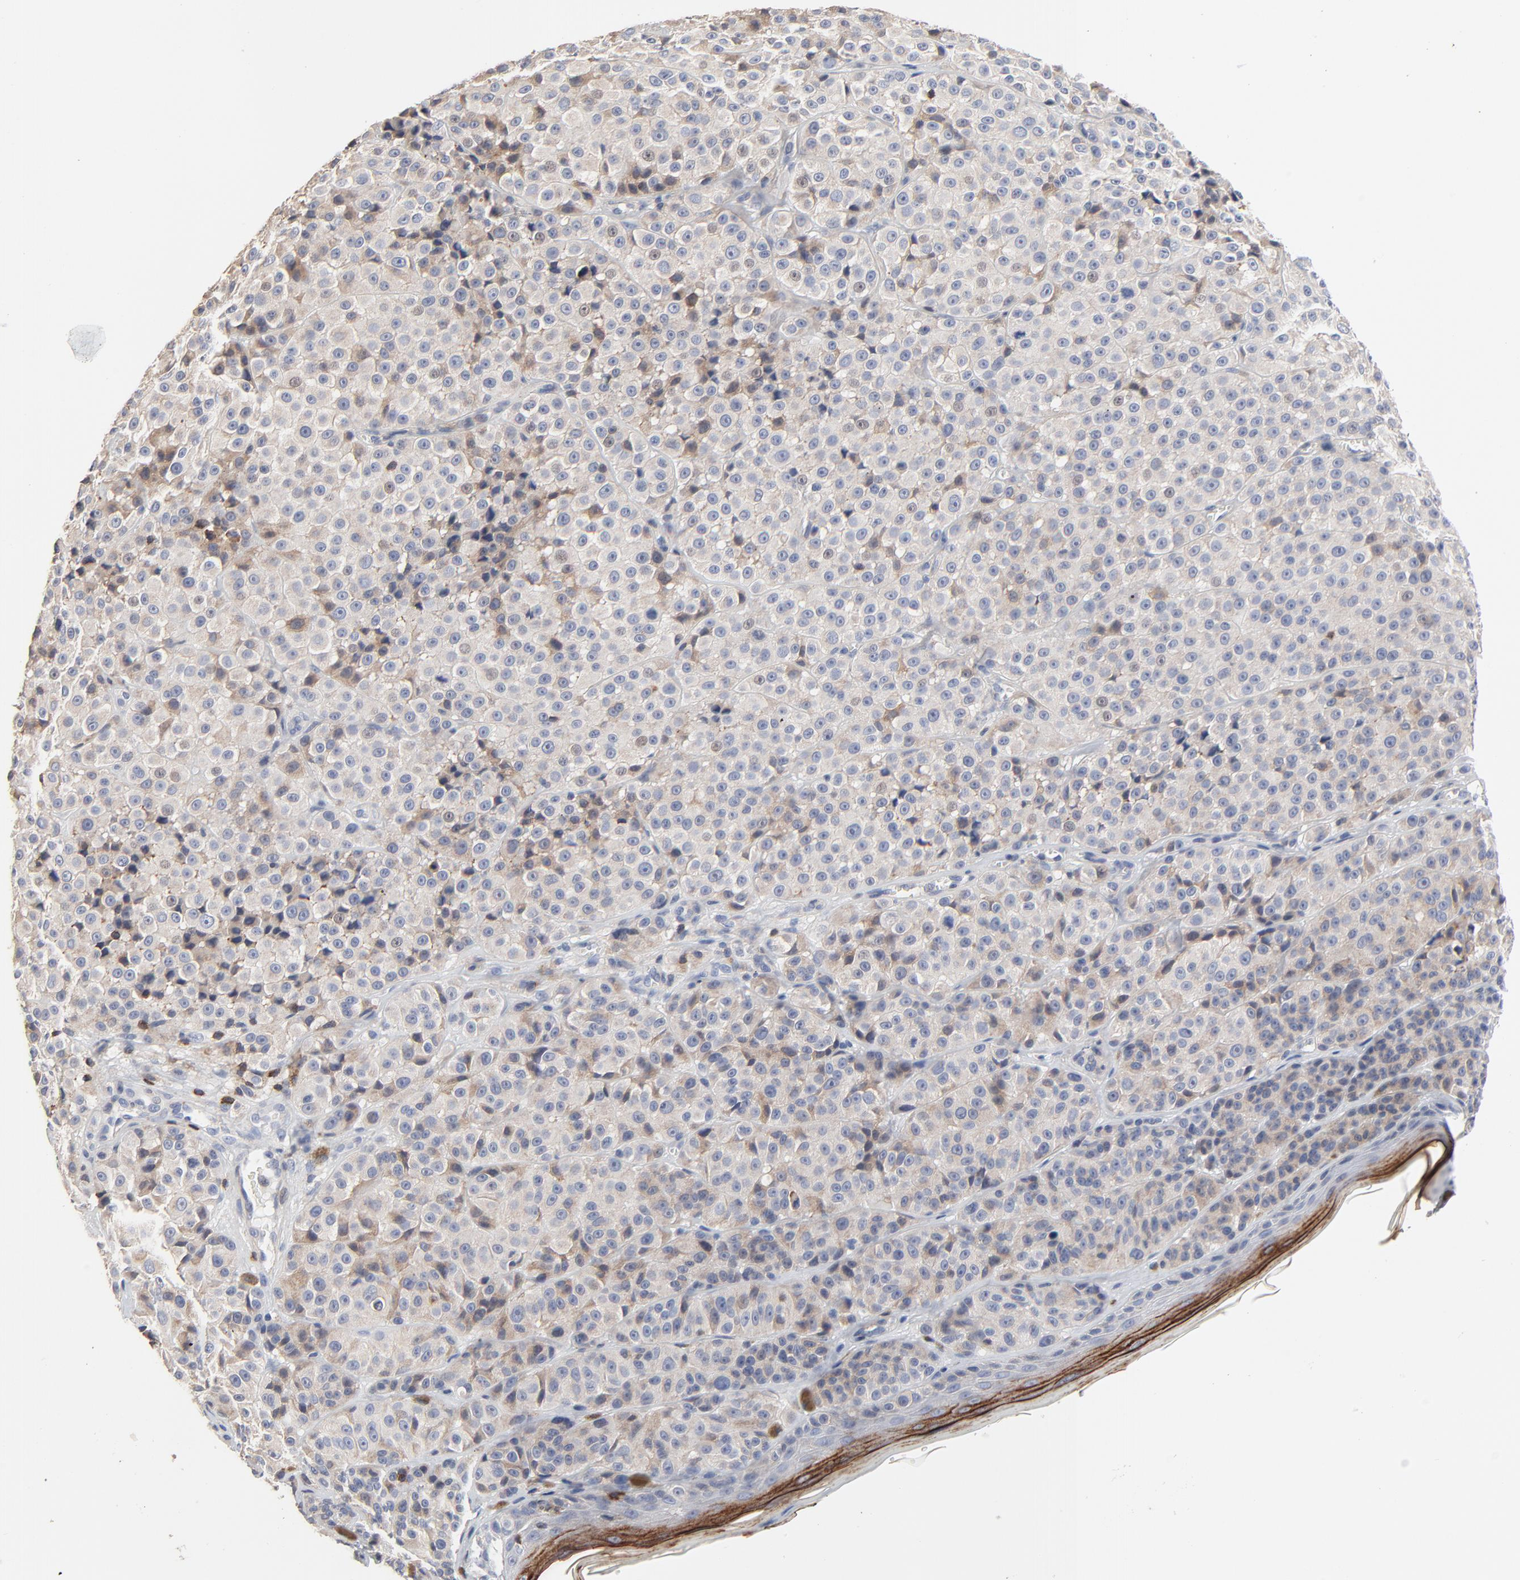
{"staining": {"intensity": "weak", "quantity": "<25%", "location": "cytoplasmic/membranous"}, "tissue": "melanoma", "cell_type": "Tumor cells", "image_type": "cancer", "snomed": [{"axis": "morphology", "description": "Malignant melanoma, NOS"}, {"axis": "topography", "description": "Skin"}], "caption": "Immunohistochemistry (IHC) micrograph of human melanoma stained for a protein (brown), which shows no staining in tumor cells.", "gene": "SKAP1", "patient": {"sex": "female", "age": 75}}